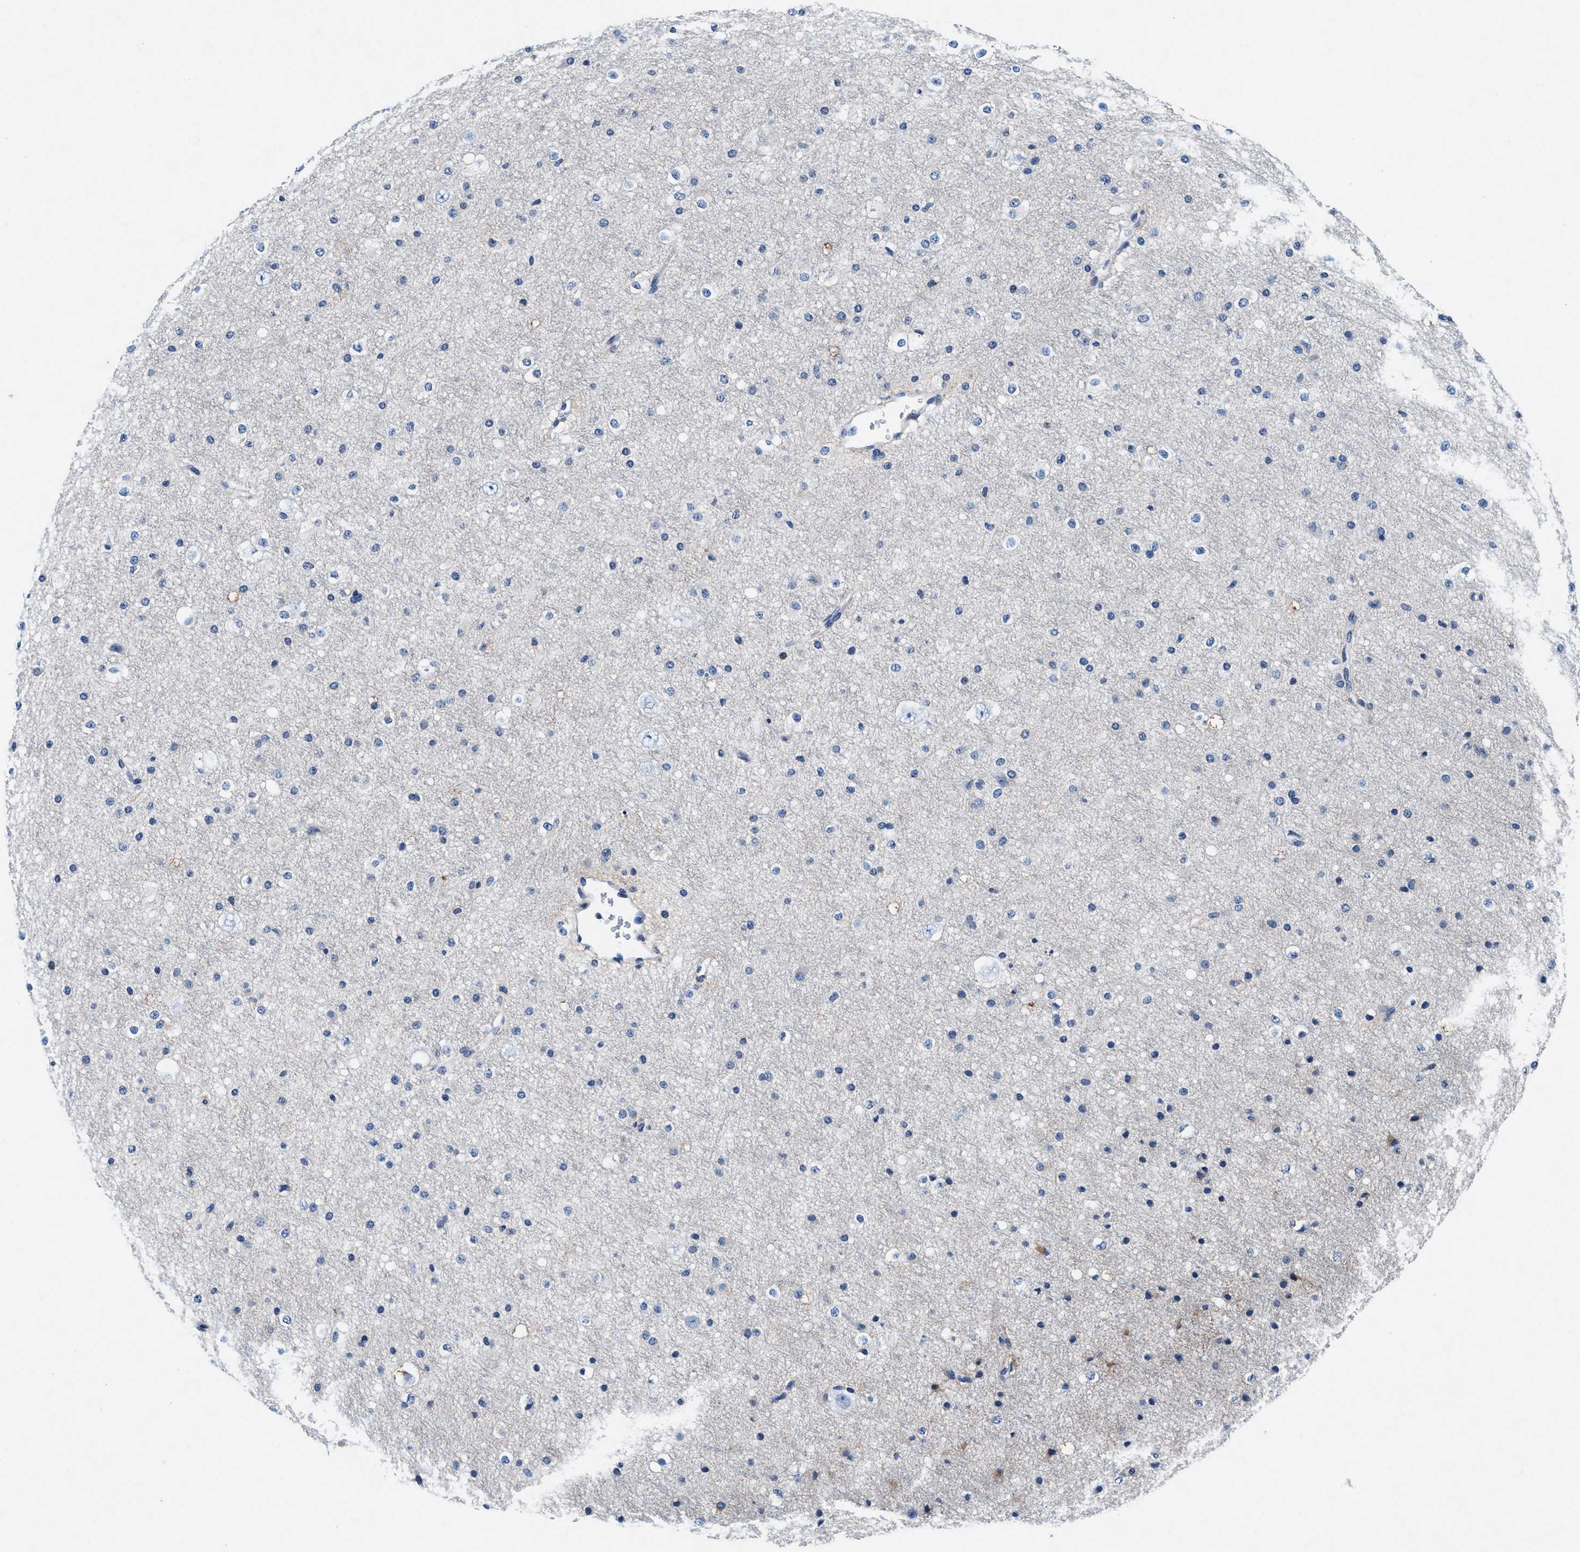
{"staining": {"intensity": "negative", "quantity": "none", "location": "none"}, "tissue": "cerebral cortex", "cell_type": "Endothelial cells", "image_type": "normal", "snomed": [{"axis": "morphology", "description": "Normal tissue, NOS"}, {"axis": "morphology", "description": "Developmental malformation"}, {"axis": "topography", "description": "Cerebral cortex"}], "caption": "A histopathology image of cerebral cortex stained for a protein demonstrates no brown staining in endothelial cells. (Stains: DAB IHC with hematoxylin counter stain, Microscopy: brightfield microscopy at high magnification).", "gene": "SLC8A1", "patient": {"sex": "female", "age": 30}}